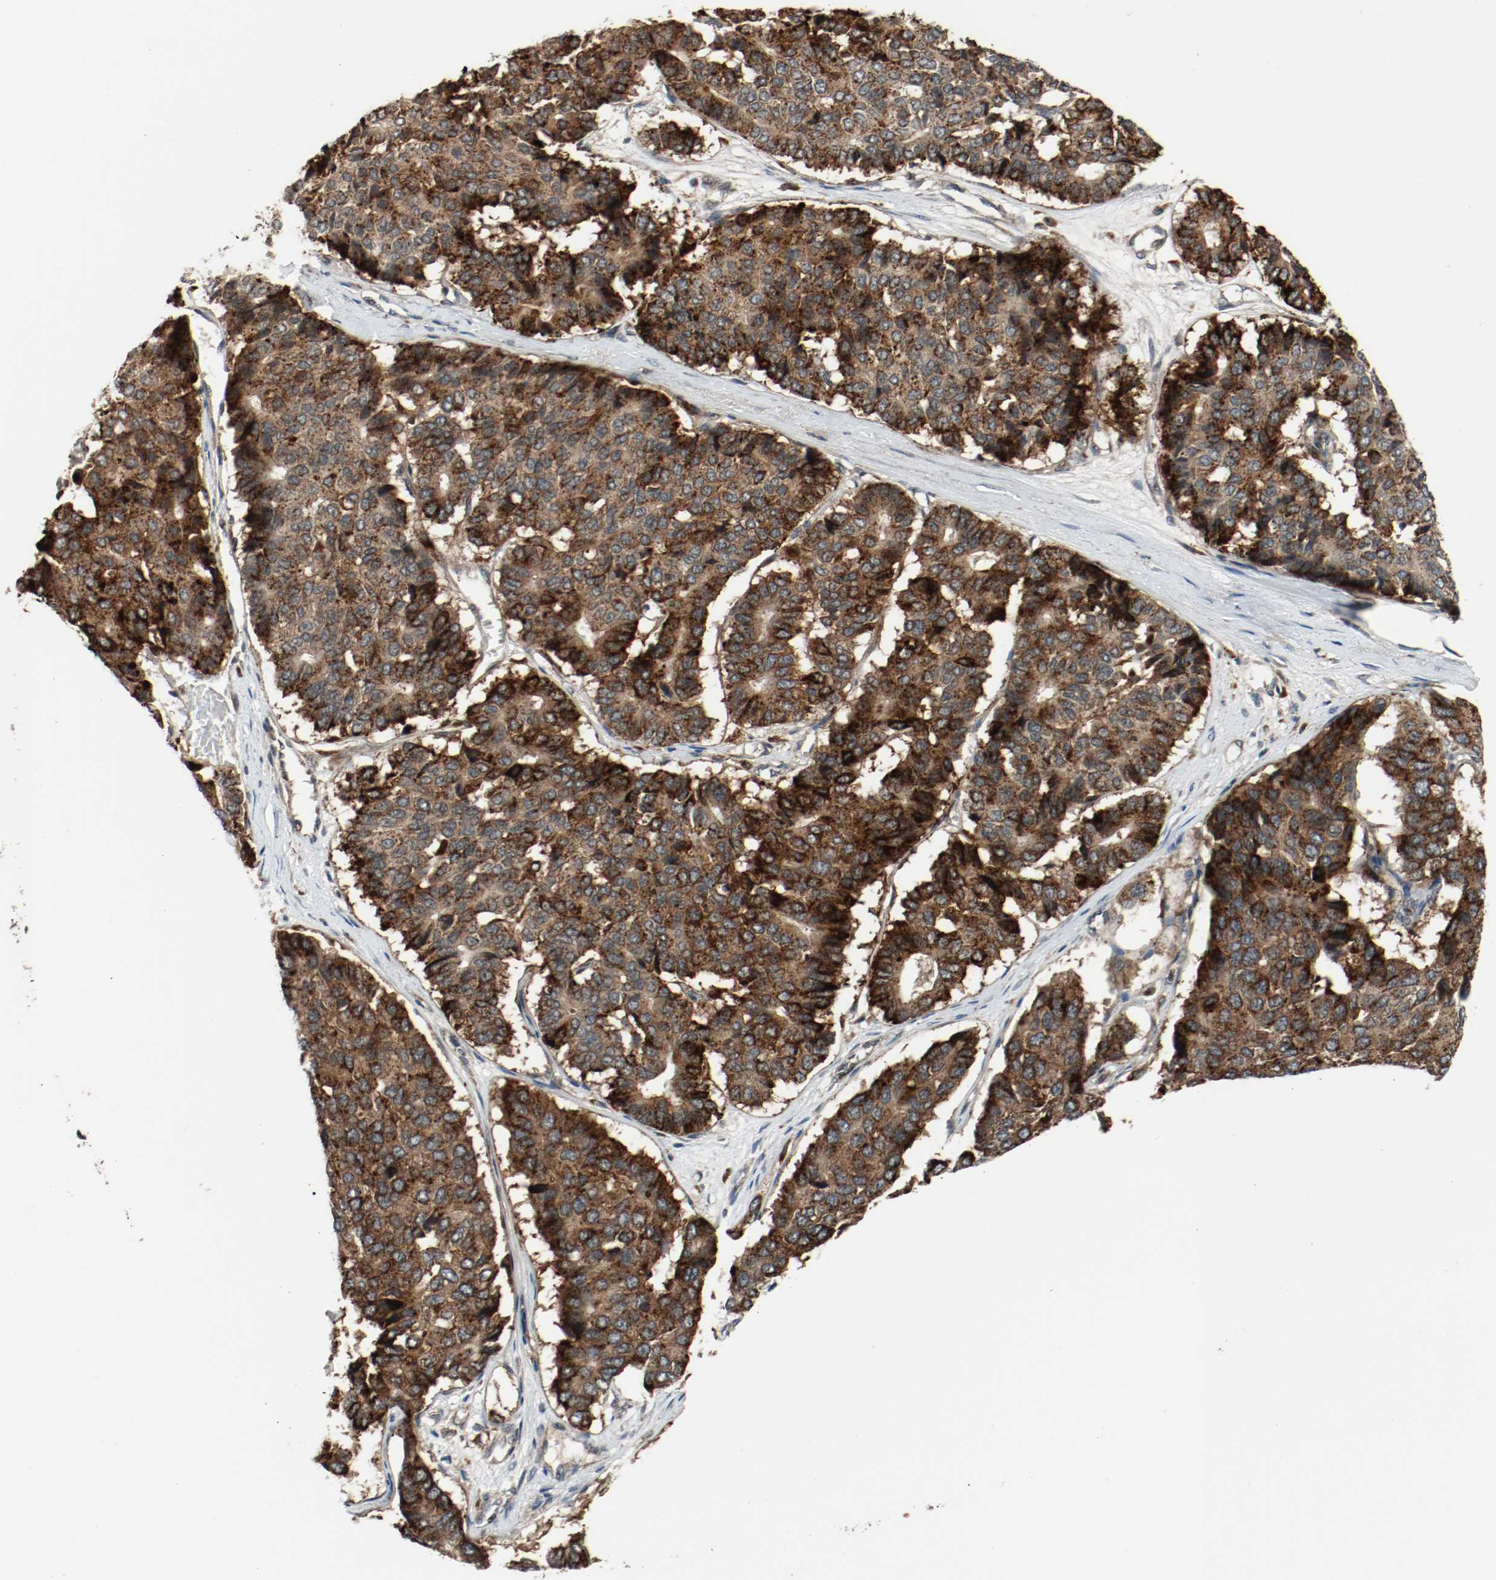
{"staining": {"intensity": "strong", "quantity": ">75%", "location": "cytoplasmic/membranous"}, "tissue": "pancreatic cancer", "cell_type": "Tumor cells", "image_type": "cancer", "snomed": [{"axis": "morphology", "description": "Adenocarcinoma, NOS"}, {"axis": "topography", "description": "Pancreas"}], "caption": "Pancreatic cancer stained for a protein (brown) exhibits strong cytoplasmic/membranous positive staining in approximately >75% of tumor cells.", "gene": "LAMP2", "patient": {"sex": "male", "age": 50}}